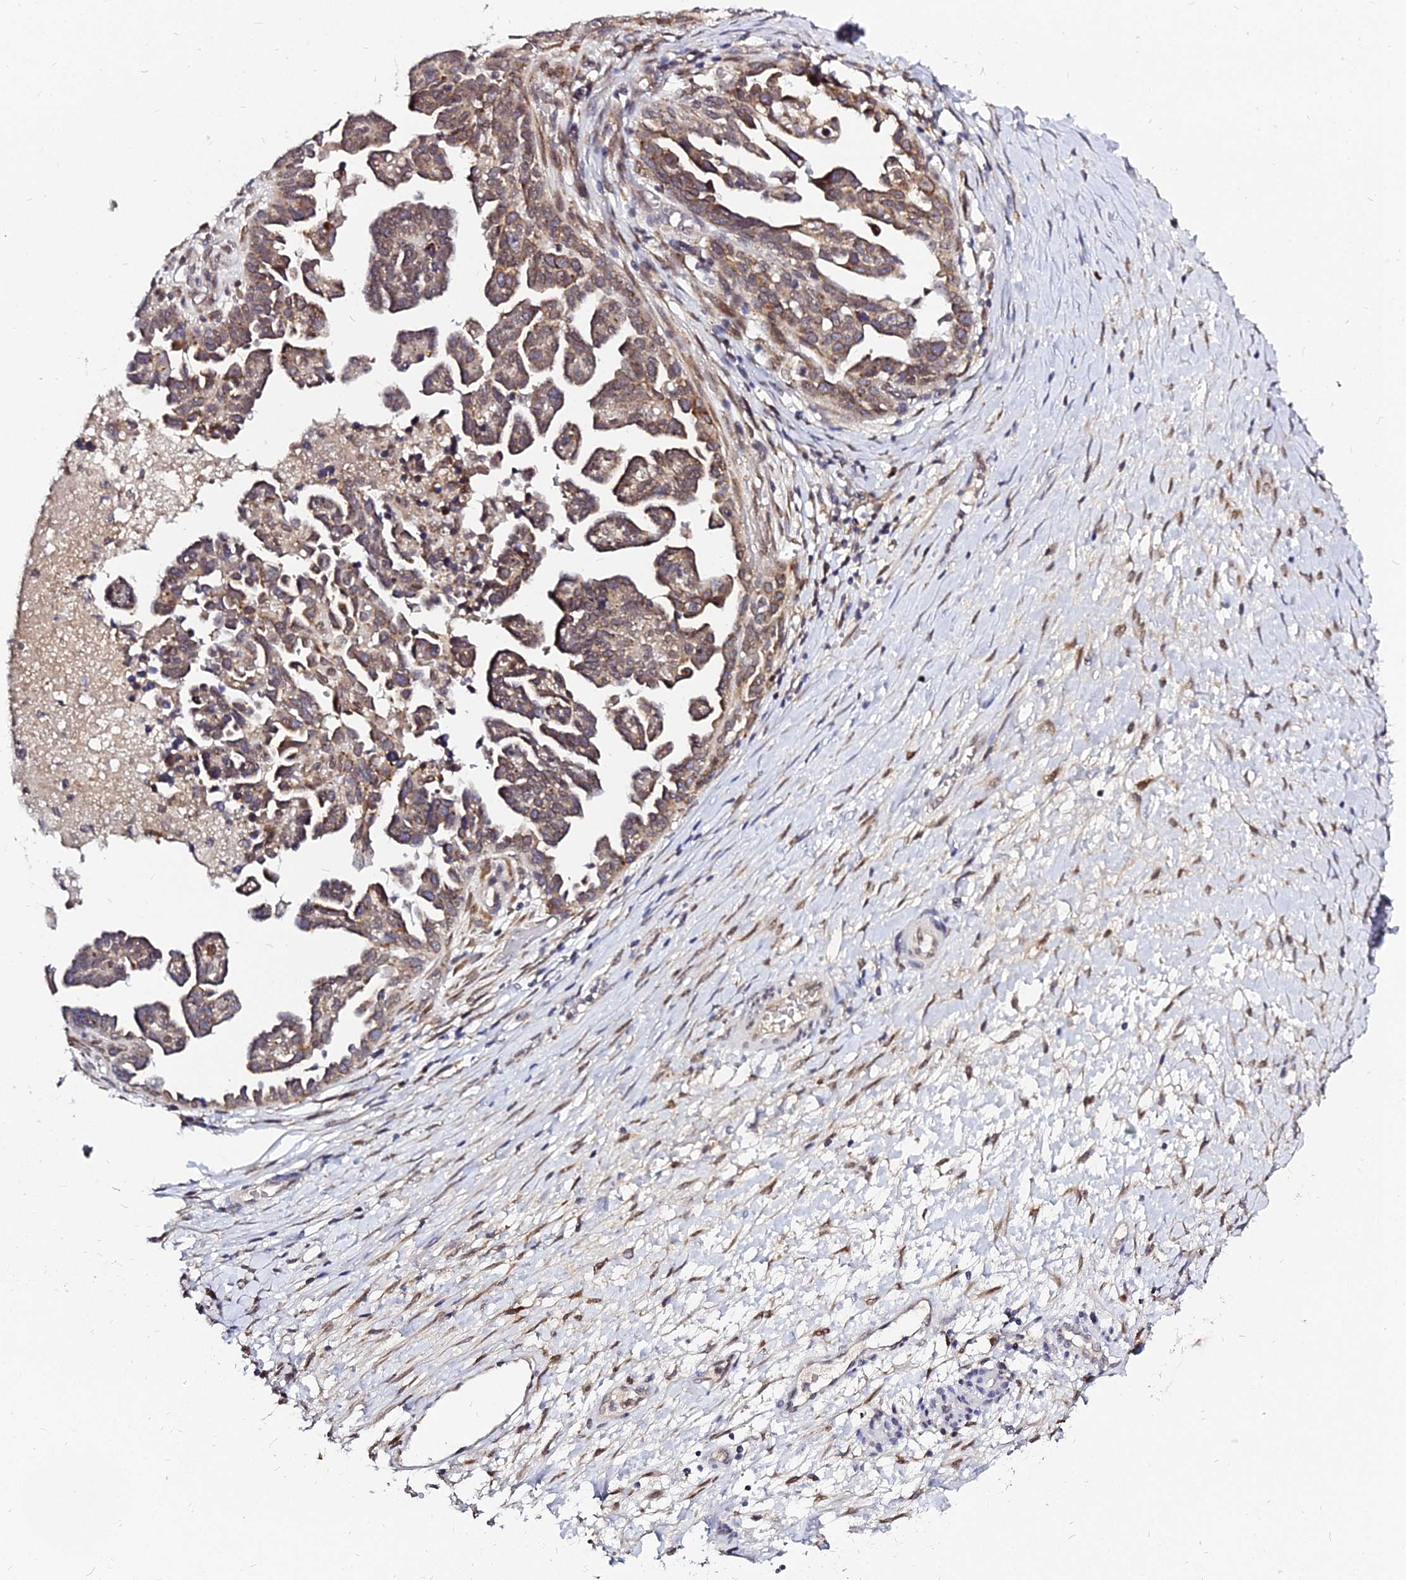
{"staining": {"intensity": "moderate", "quantity": ">75%", "location": "cytoplasmic/membranous"}, "tissue": "ovarian cancer", "cell_type": "Tumor cells", "image_type": "cancer", "snomed": [{"axis": "morphology", "description": "Cystadenocarcinoma, serous, NOS"}, {"axis": "topography", "description": "Ovary"}], "caption": "A histopathology image showing moderate cytoplasmic/membranous staining in about >75% of tumor cells in ovarian serous cystadenocarcinoma, as visualized by brown immunohistochemical staining.", "gene": "RNF121", "patient": {"sex": "female", "age": 54}}